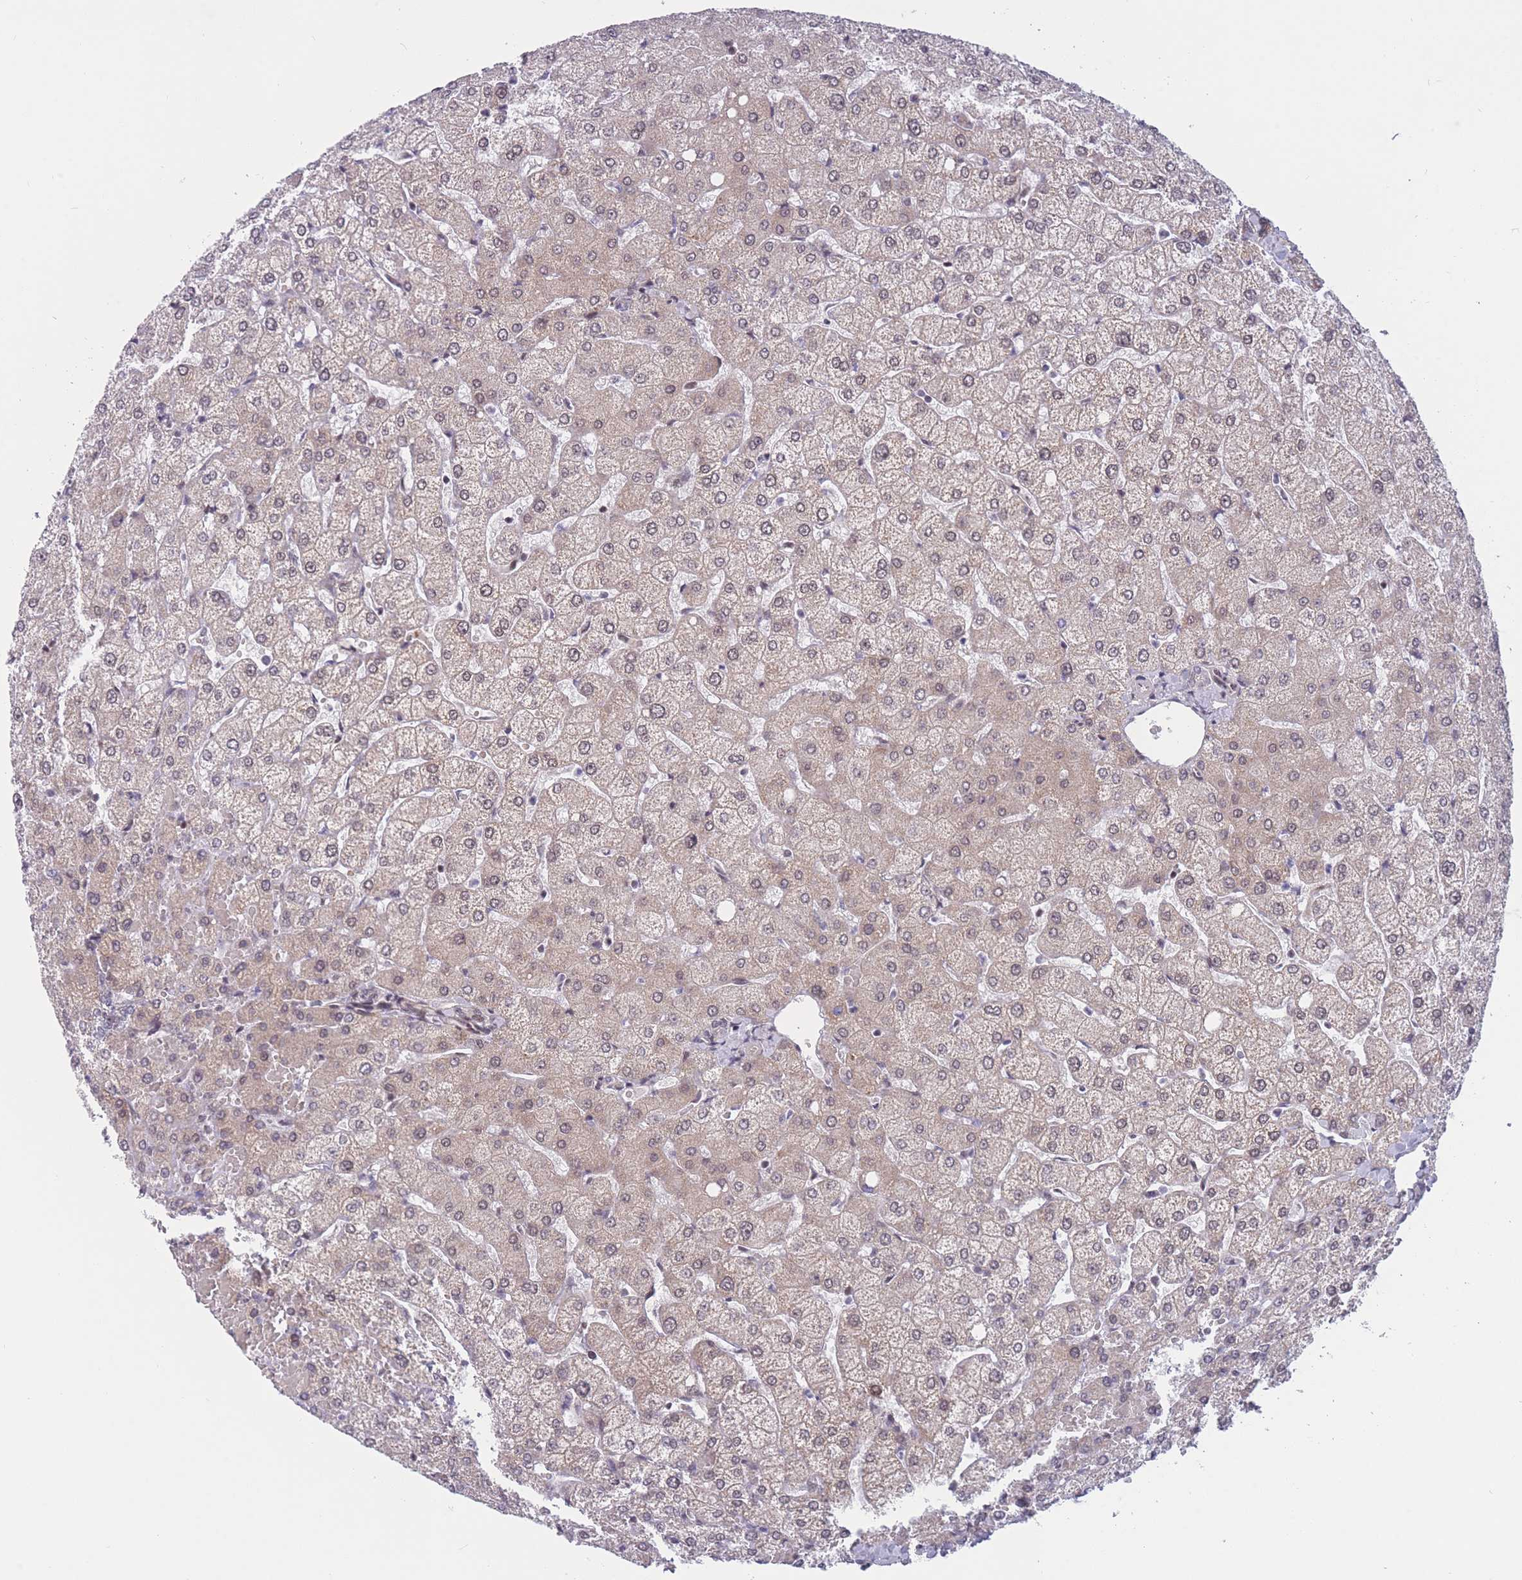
{"staining": {"intensity": "negative", "quantity": "none", "location": "none"}, "tissue": "liver", "cell_type": "Cholangiocytes", "image_type": "normal", "snomed": [{"axis": "morphology", "description": "Normal tissue, NOS"}, {"axis": "topography", "description": "Liver"}], "caption": "Cholangiocytes are negative for protein expression in normal human liver. (Immunohistochemistry (ihc), brightfield microscopy, high magnification).", "gene": "BCL9L", "patient": {"sex": "female", "age": 54}}